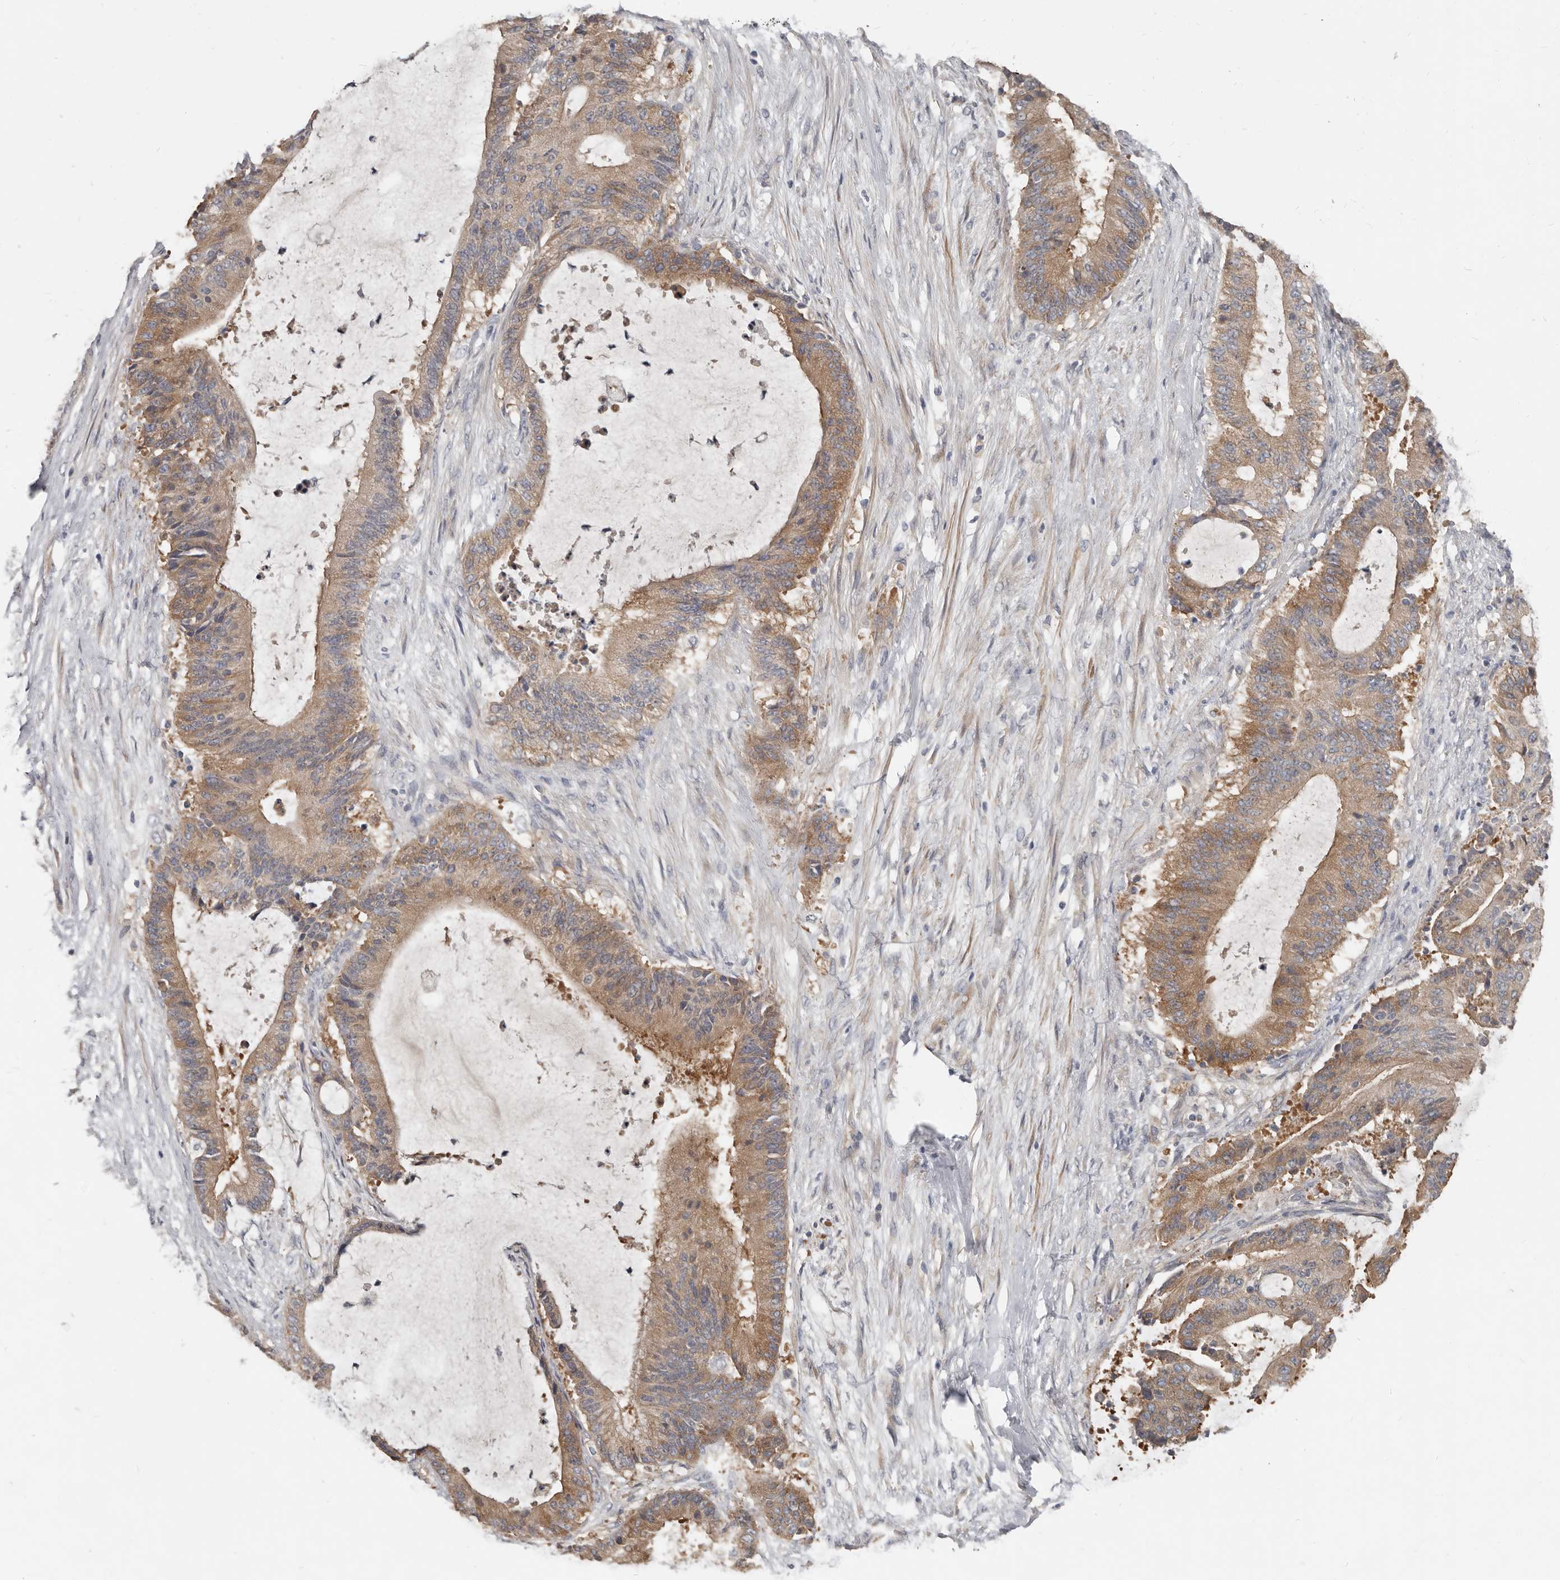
{"staining": {"intensity": "moderate", "quantity": ">75%", "location": "cytoplasmic/membranous"}, "tissue": "liver cancer", "cell_type": "Tumor cells", "image_type": "cancer", "snomed": [{"axis": "morphology", "description": "Normal tissue, NOS"}, {"axis": "morphology", "description": "Cholangiocarcinoma"}, {"axis": "topography", "description": "Liver"}, {"axis": "topography", "description": "Peripheral nerve tissue"}], "caption": "Liver cholangiocarcinoma stained with DAB (3,3'-diaminobenzidine) immunohistochemistry reveals medium levels of moderate cytoplasmic/membranous expression in about >75% of tumor cells.", "gene": "AKNAD1", "patient": {"sex": "female", "age": 73}}